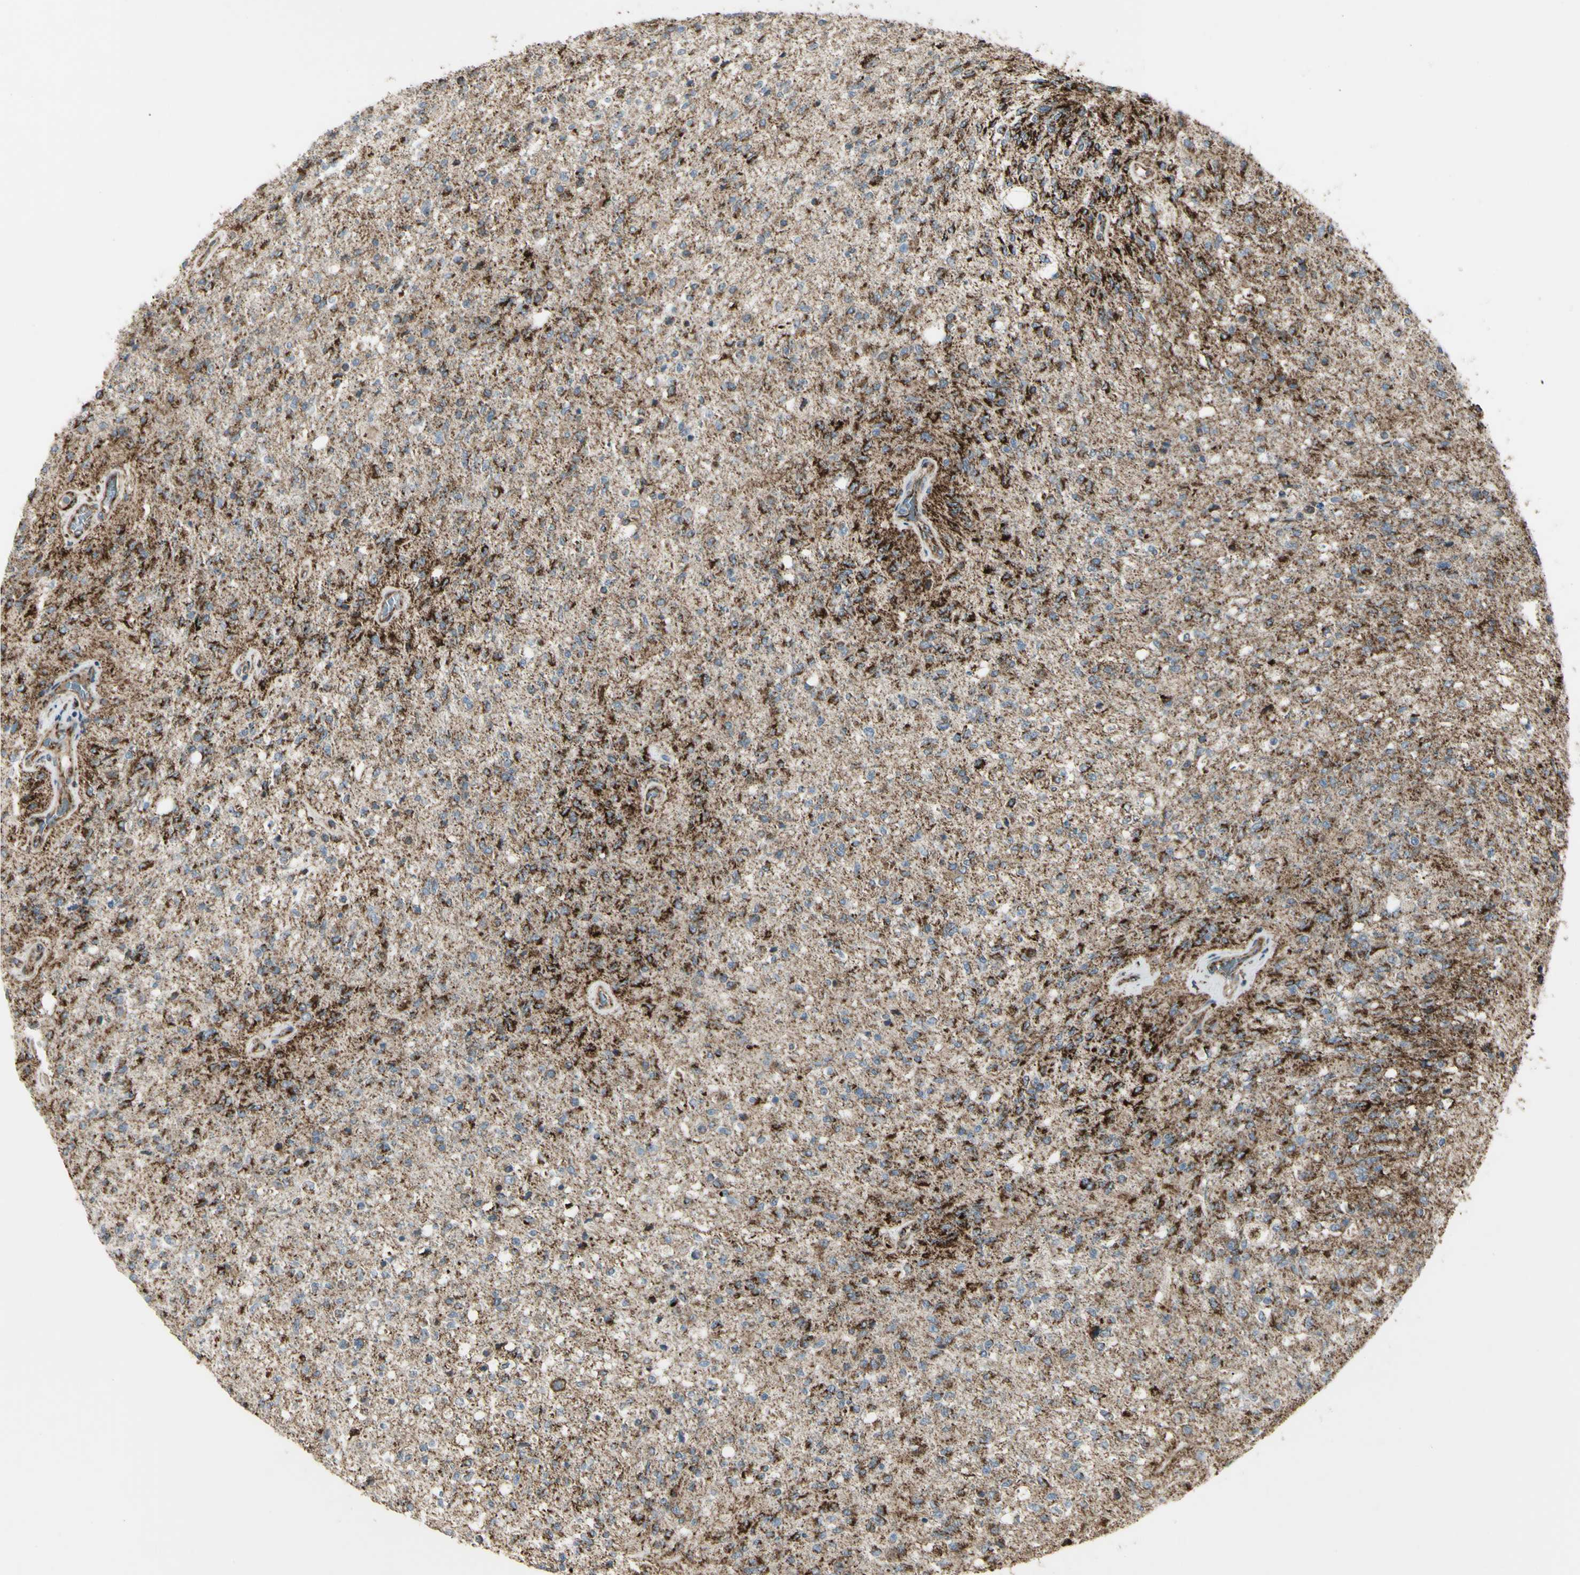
{"staining": {"intensity": "strong", "quantity": "25%-75%", "location": "cytoplasmic/membranous"}, "tissue": "glioma", "cell_type": "Tumor cells", "image_type": "cancer", "snomed": [{"axis": "morphology", "description": "Normal tissue, NOS"}, {"axis": "morphology", "description": "Glioma, malignant, High grade"}, {"axis": "topography", "description": "Cerebral cortex"}], "caption": "DAB (3,3'-diaminobenzidine) immunohistochemical staining of human glioma reveals strong cytoplasmic/membranous protein positivity in approximately 25%-75% of tumor cells.", "gene": "CYB5R1", "patient": {"sex": "male", "age": 77}}